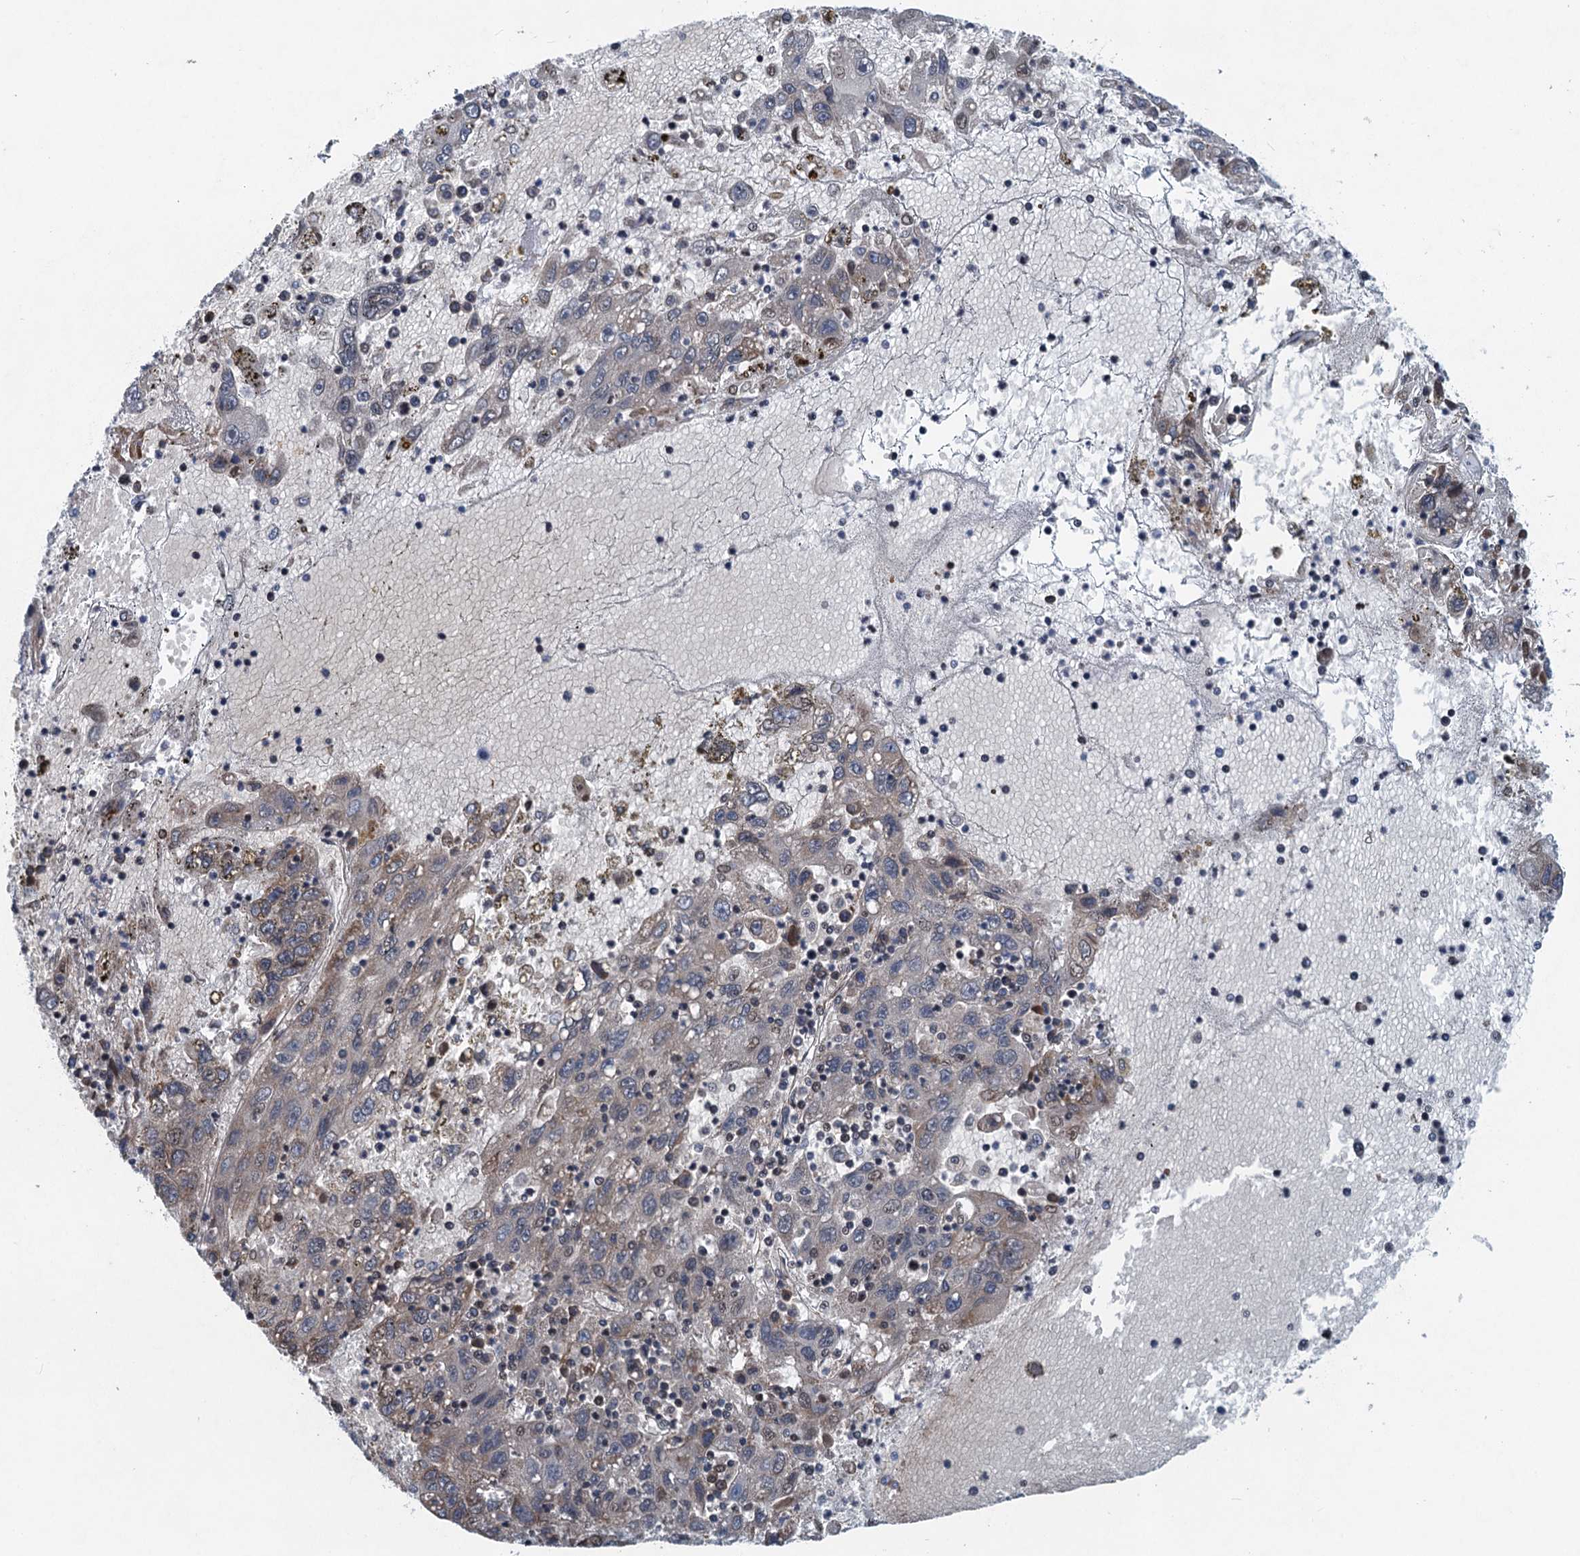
{"staining": {"intensity": "weak", "quantity": "<25%", "location": "cytoplasmic/membranous,nuclear"}, "tissue": "liver cancer", "cell_type": "Tumor cells", "image_type": "cancer", "snomed": [{"axis": "morphology", "description": "Carcinoma, Hepatocellular, NOS"}, {"axis": "topography", "description": "Liver"}], "caption": "DAB (3,3'-diaminobenzidine) immunohistochemical staining of liver cancer displays no significant positivity in tumor cells.", "gene": "NBEA", "patient": {"sex": "male", "age": 49}}